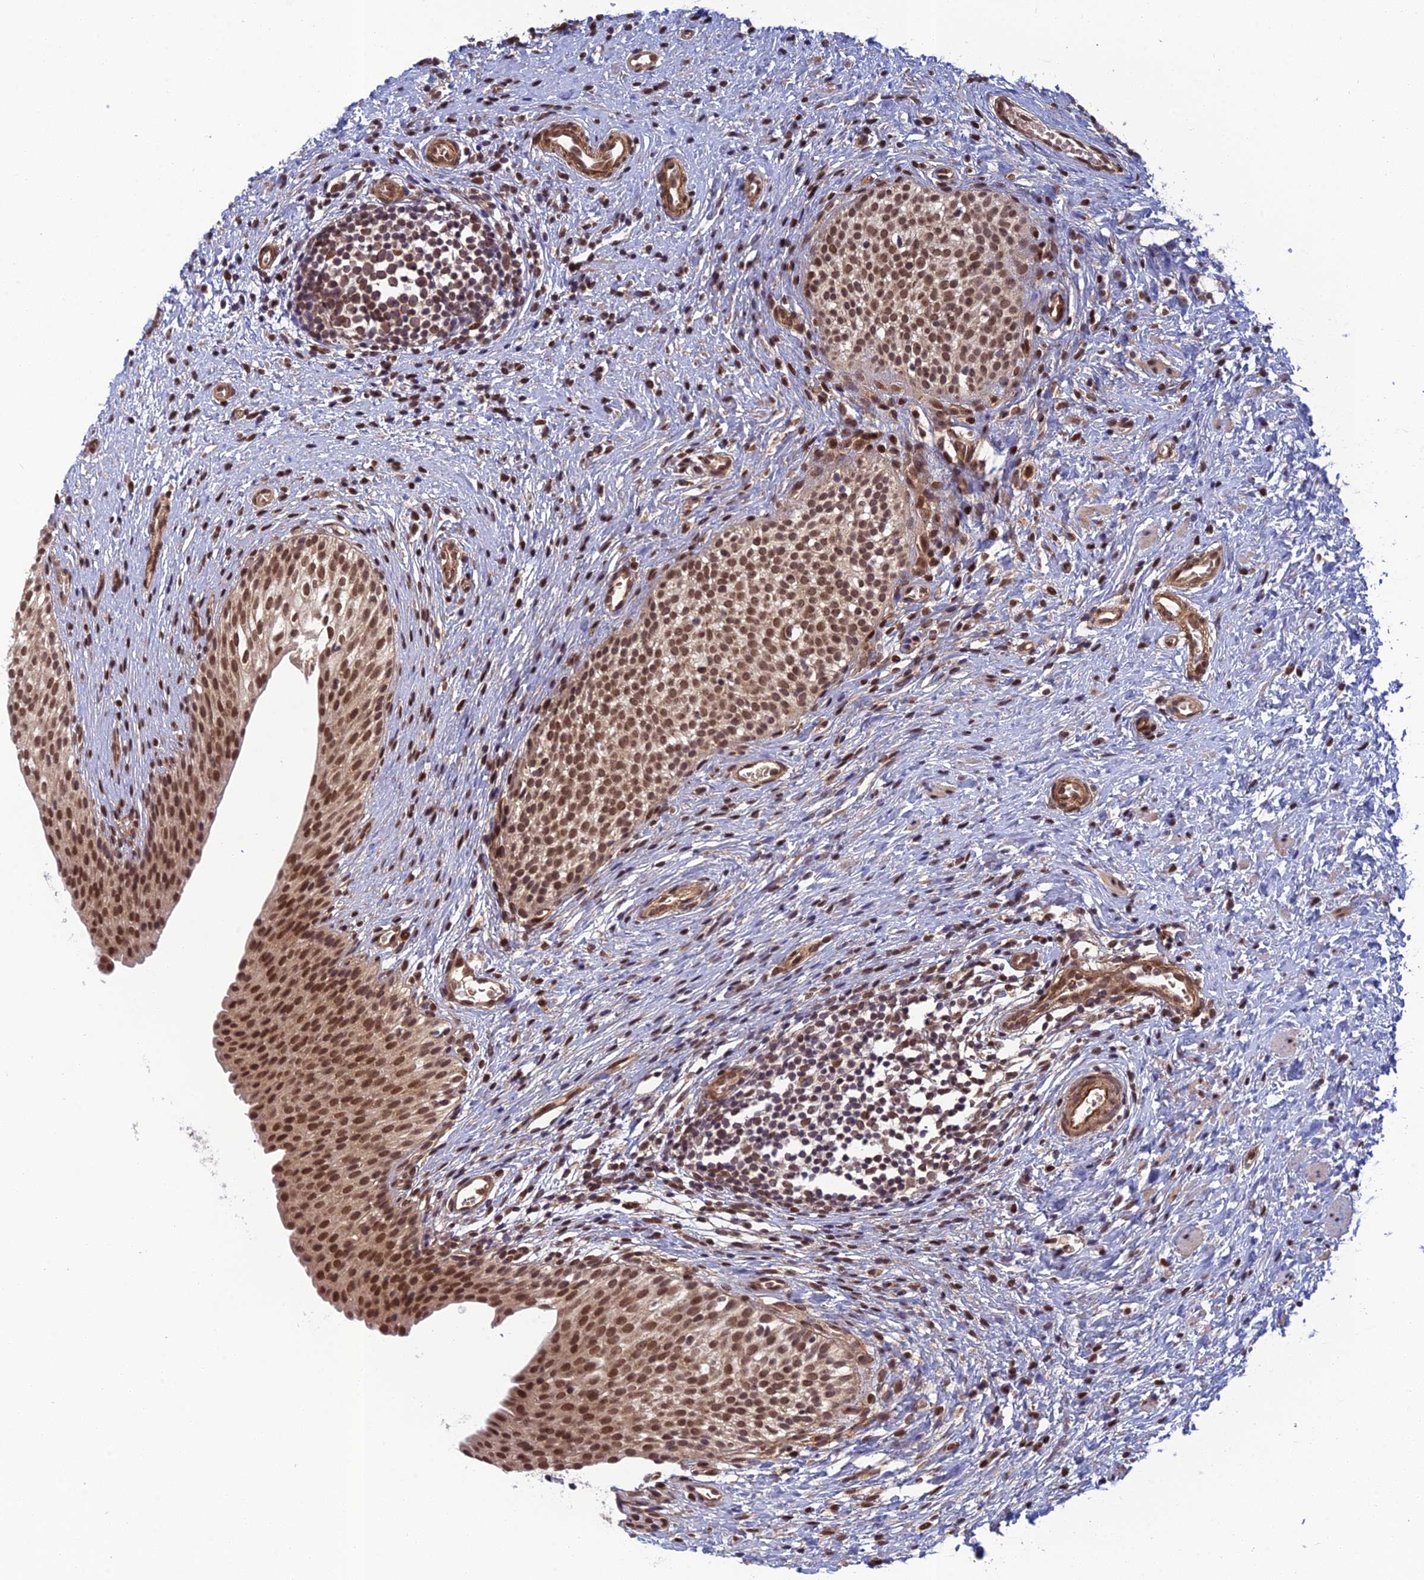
{"staining": {"intensity": "strong", "quantity": ">75%", "location": "nuclear"}, "tissue": "urinary bladder", "cell_type": "Urothelial cells", "image_type": "normal", "snomed": [{"axis": "morphology", "description": "Normal tissue, NOS"}, {"axis": "topography", "description": "Urinary bladder"}], "caption": "Strong nuclear staining for a protein is identified in approximately >75% of urothelial cells of benign urinary bladder using IHC.", "gene": "REXO1", "patient": {"sex": "male", "age": 1}}